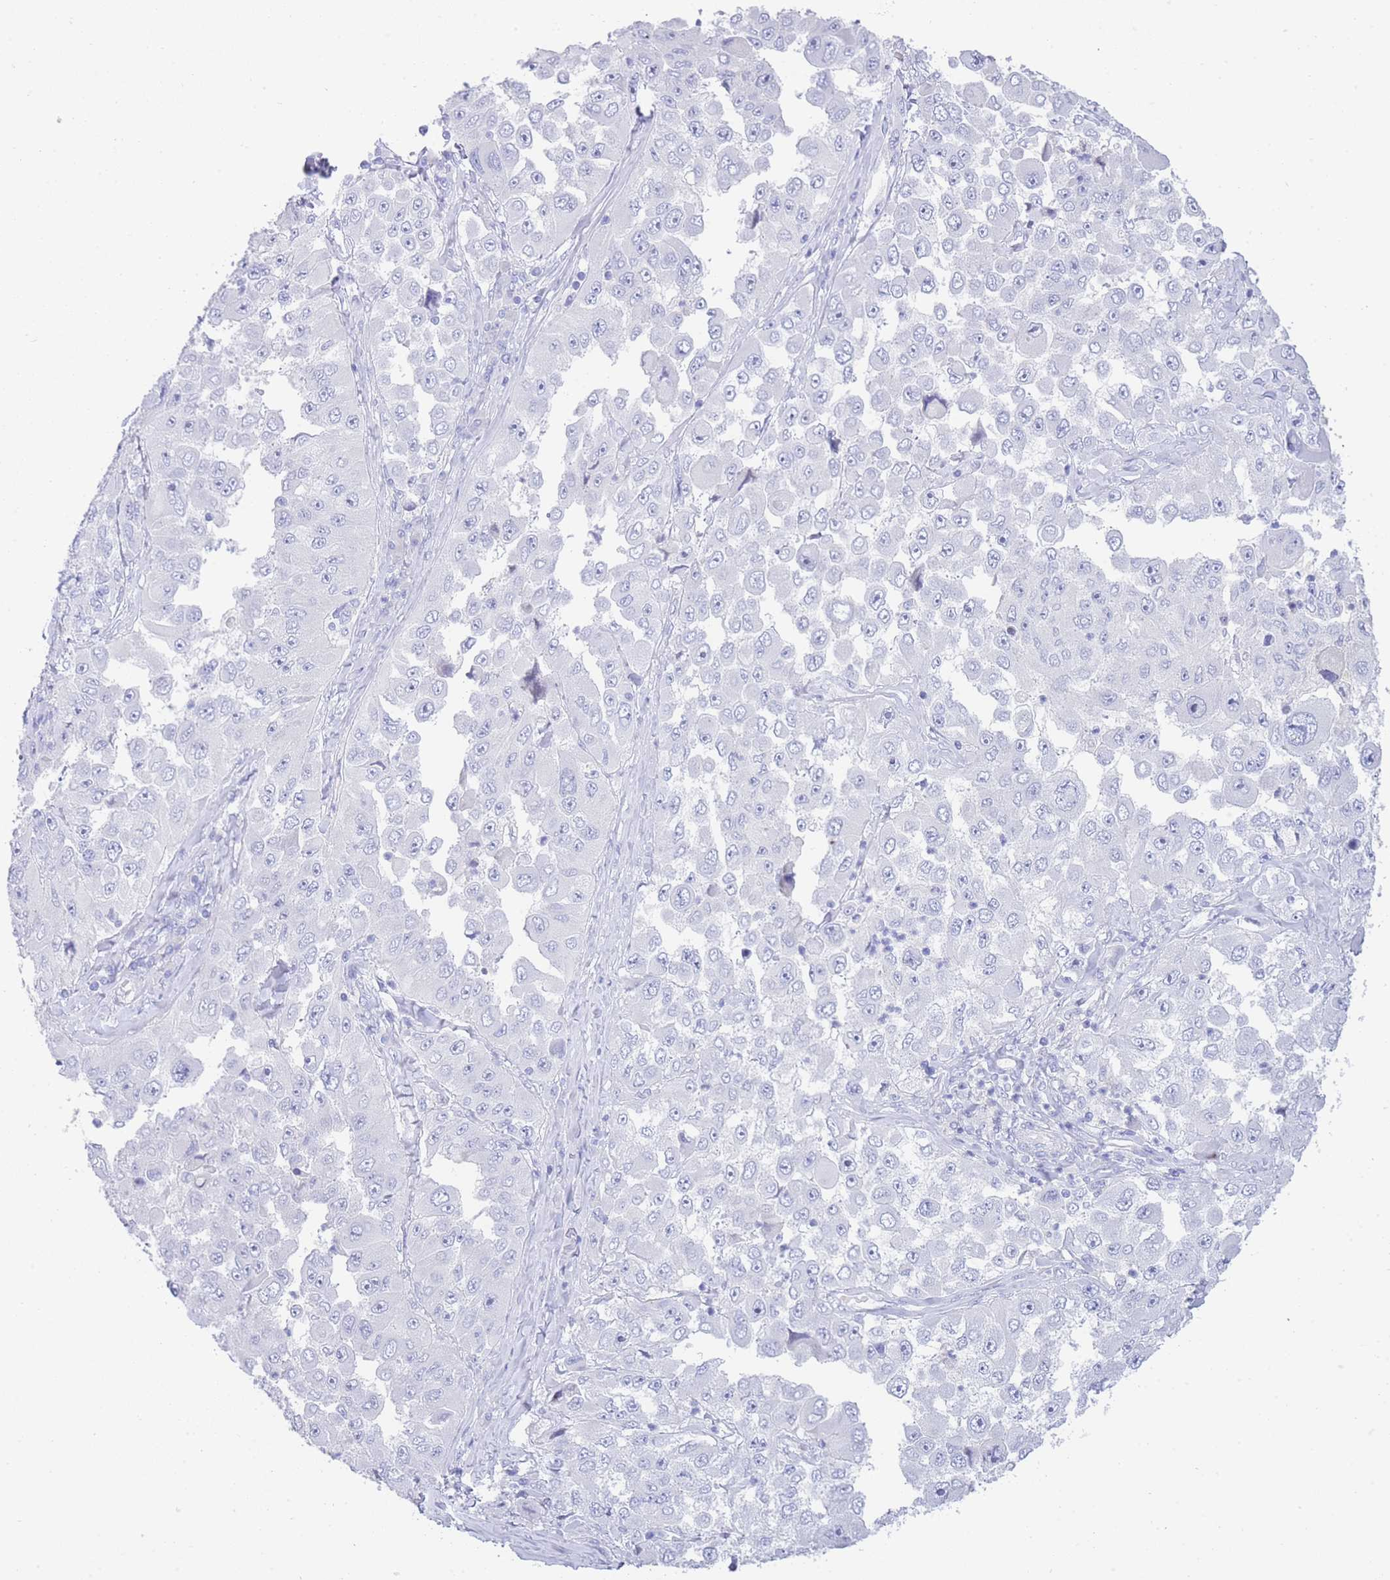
{"staining": {"intensity": "negative", "quantity": "none", "location": "none"}, "tissue": "melanoma", "cell_type": "Tumor cells", "image_type": "cancer", "snomed": [{"axis": "morphology", "description": "Malignant melanoma, Metastatic site"}, {"axis": "topography", "description": "Lymph node"}], "caption": "Tumor cells show no significant protein staining in melanoma. (Stains: DAB immunohistochemistry with hematoxylin counter stain, Microscopy: brightfield microscopy at high magnification).", "gene": "LRRC37A", "patient": {"sex": "male", "age": 62}}